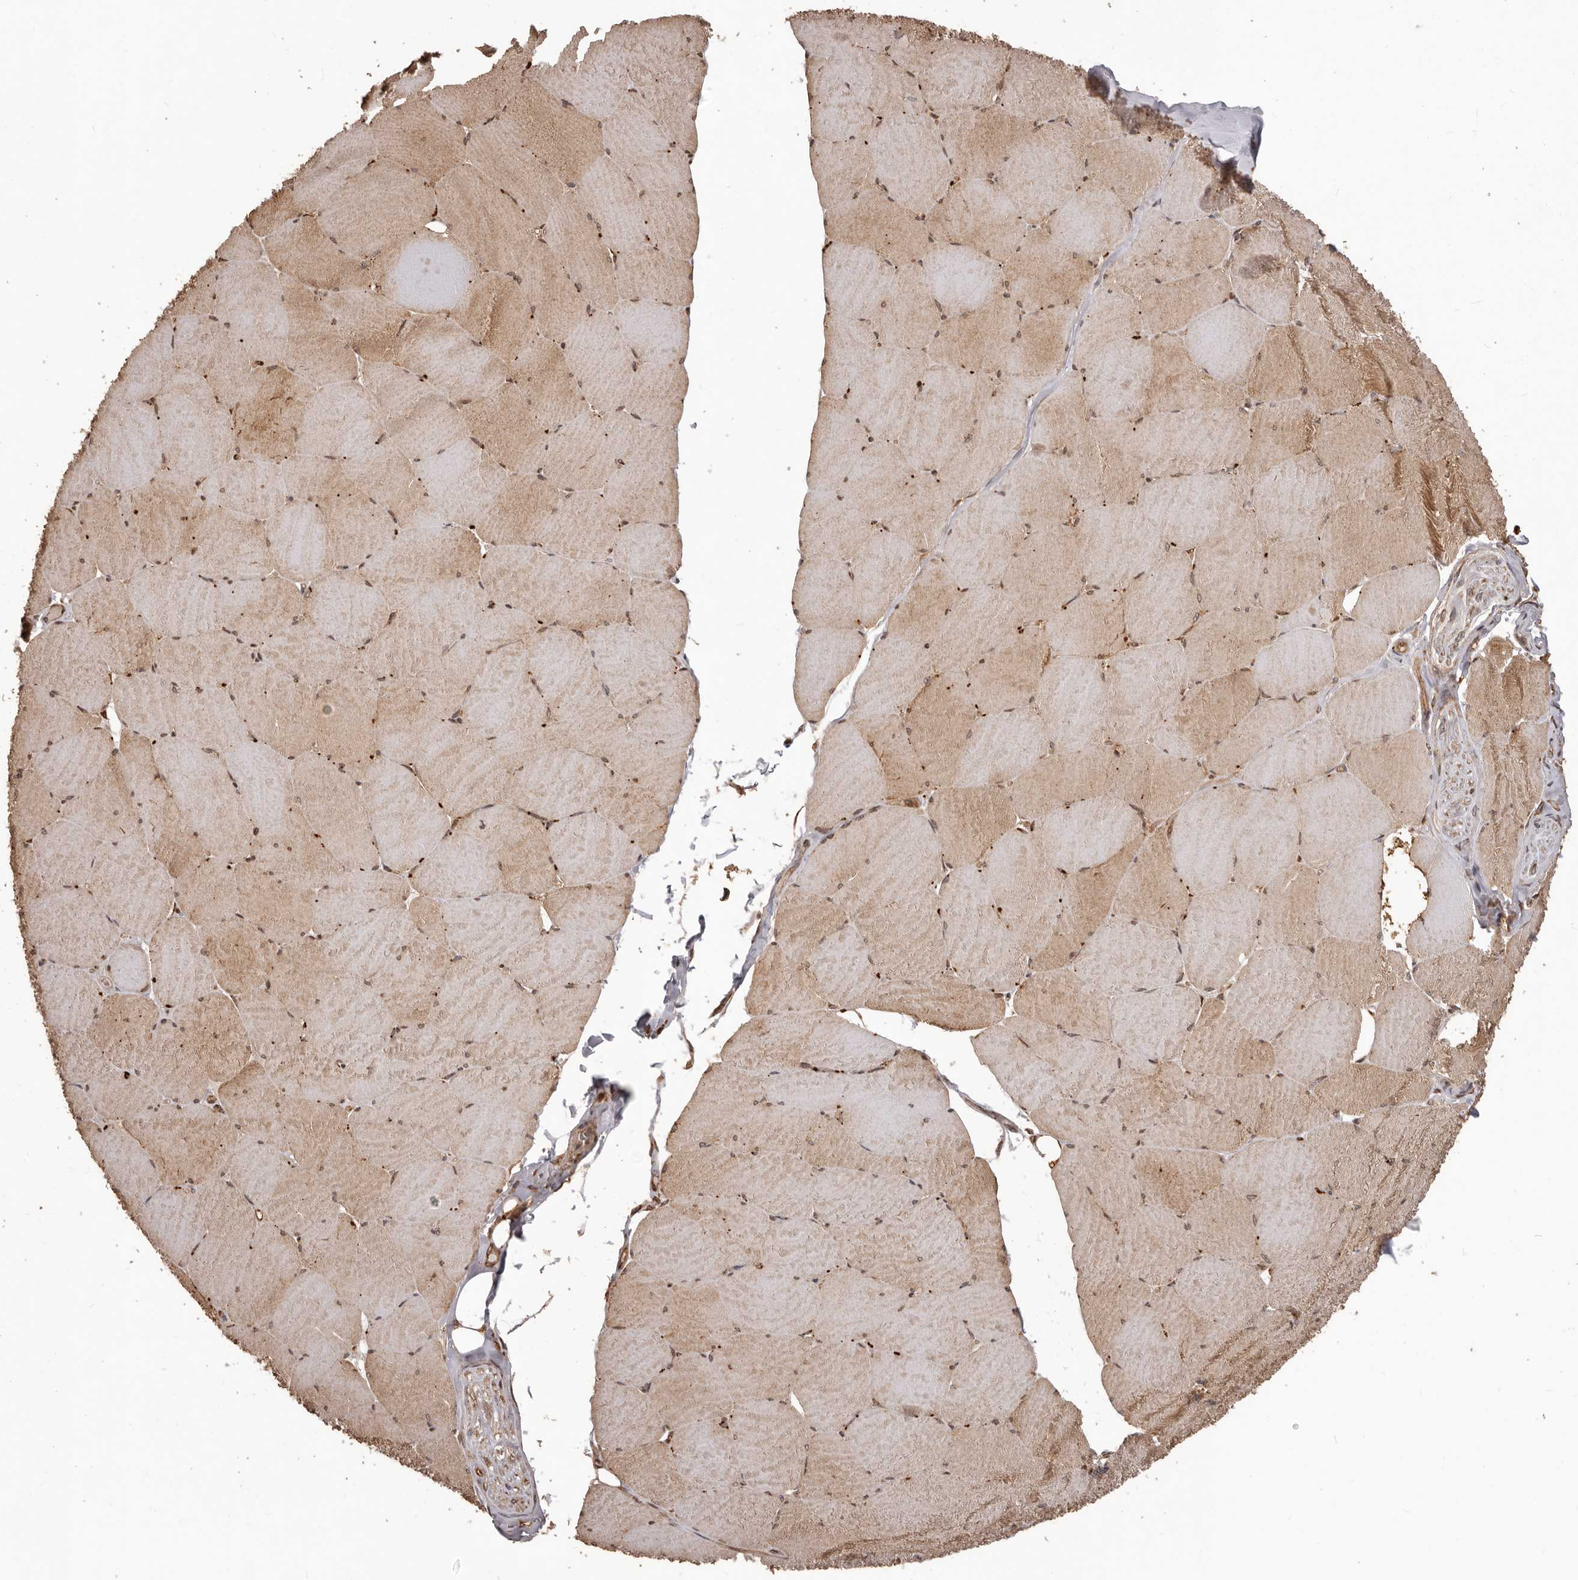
{"staining": {"intensity": "moderate", "quantity": ">75%", "location": "cytoplasmic/membranous"}, "tissue": "skeletal muscle", "cell_type": "Myocytes", "image_type": "normal", "snomed": [{"axis": "morphology", "description": "Normal tissue, NOS"}, {"axis": "topography", "description": "Skeletal muscle"}, {"axis": "topography", "description": "Head-Neck"}], "caption": "A high-resolution histopathology image shows immunohistochemistry staining of normal skeletal muscle, which displays moderate cytoplasmic/membranous expression in approximately >75% of myocytes. Using DAB (brown) and hematoxylin (blue) stains, captured at high magnification using brightfield microscopy.", "gene": "MTO1", "patient": {"sex": "male", "age": 66}}